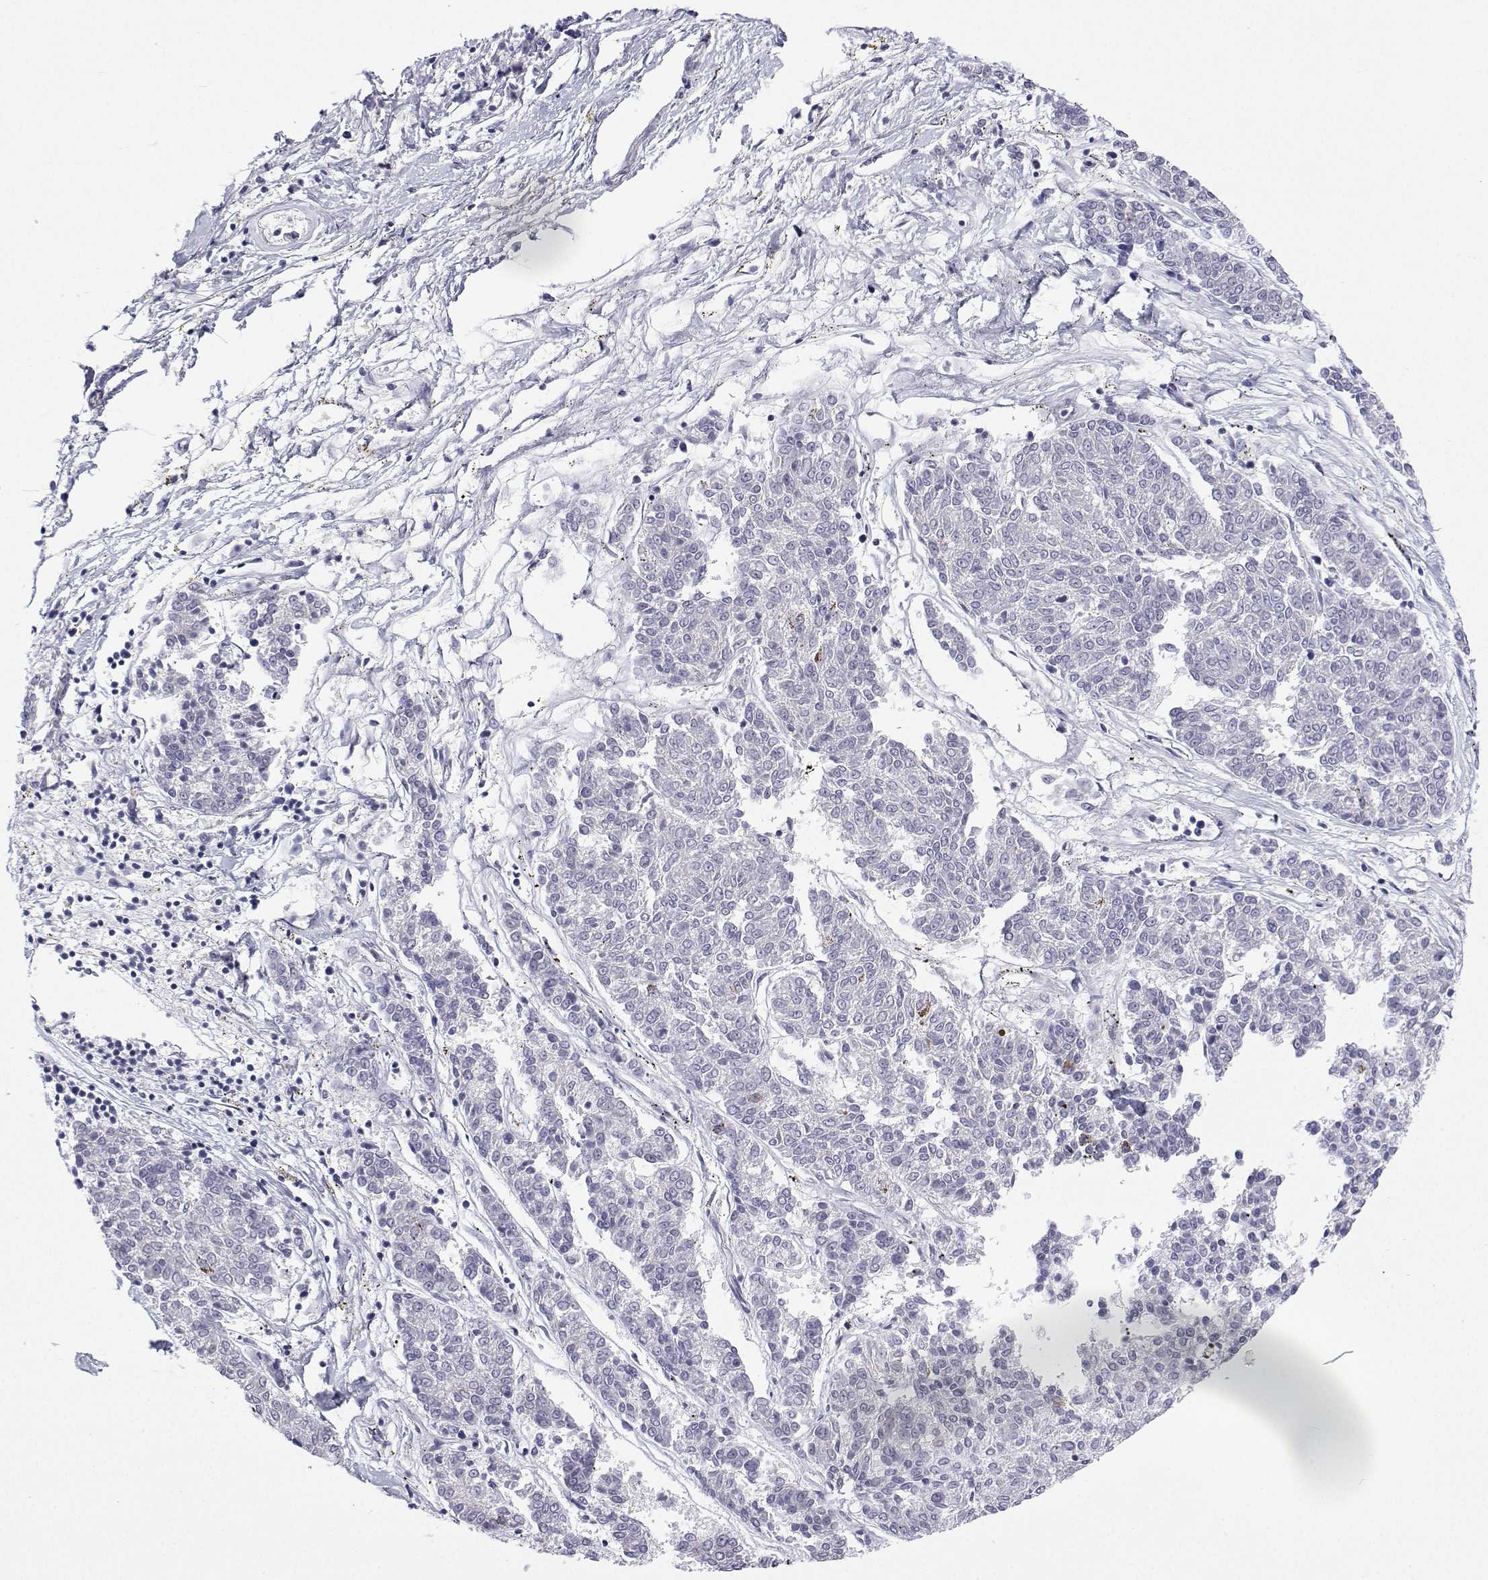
{"staining": {"intensity": "negative", "quantity": "none", "location": "none"}, "tissue": "melanoma", "cell_type": "Tumor cells", "image_type": "cancer", "snomed": [{"axis": "morphology", "description": "Malignant melanoma, NOS"}, {"axis": "topography", "description": "Skin"}], "caption": "The photomicrograph shows no staining of tumor cells in malignant melanoma.", "gene": "ANKRD65", "patient": {"sex": "female", "age": 72}}